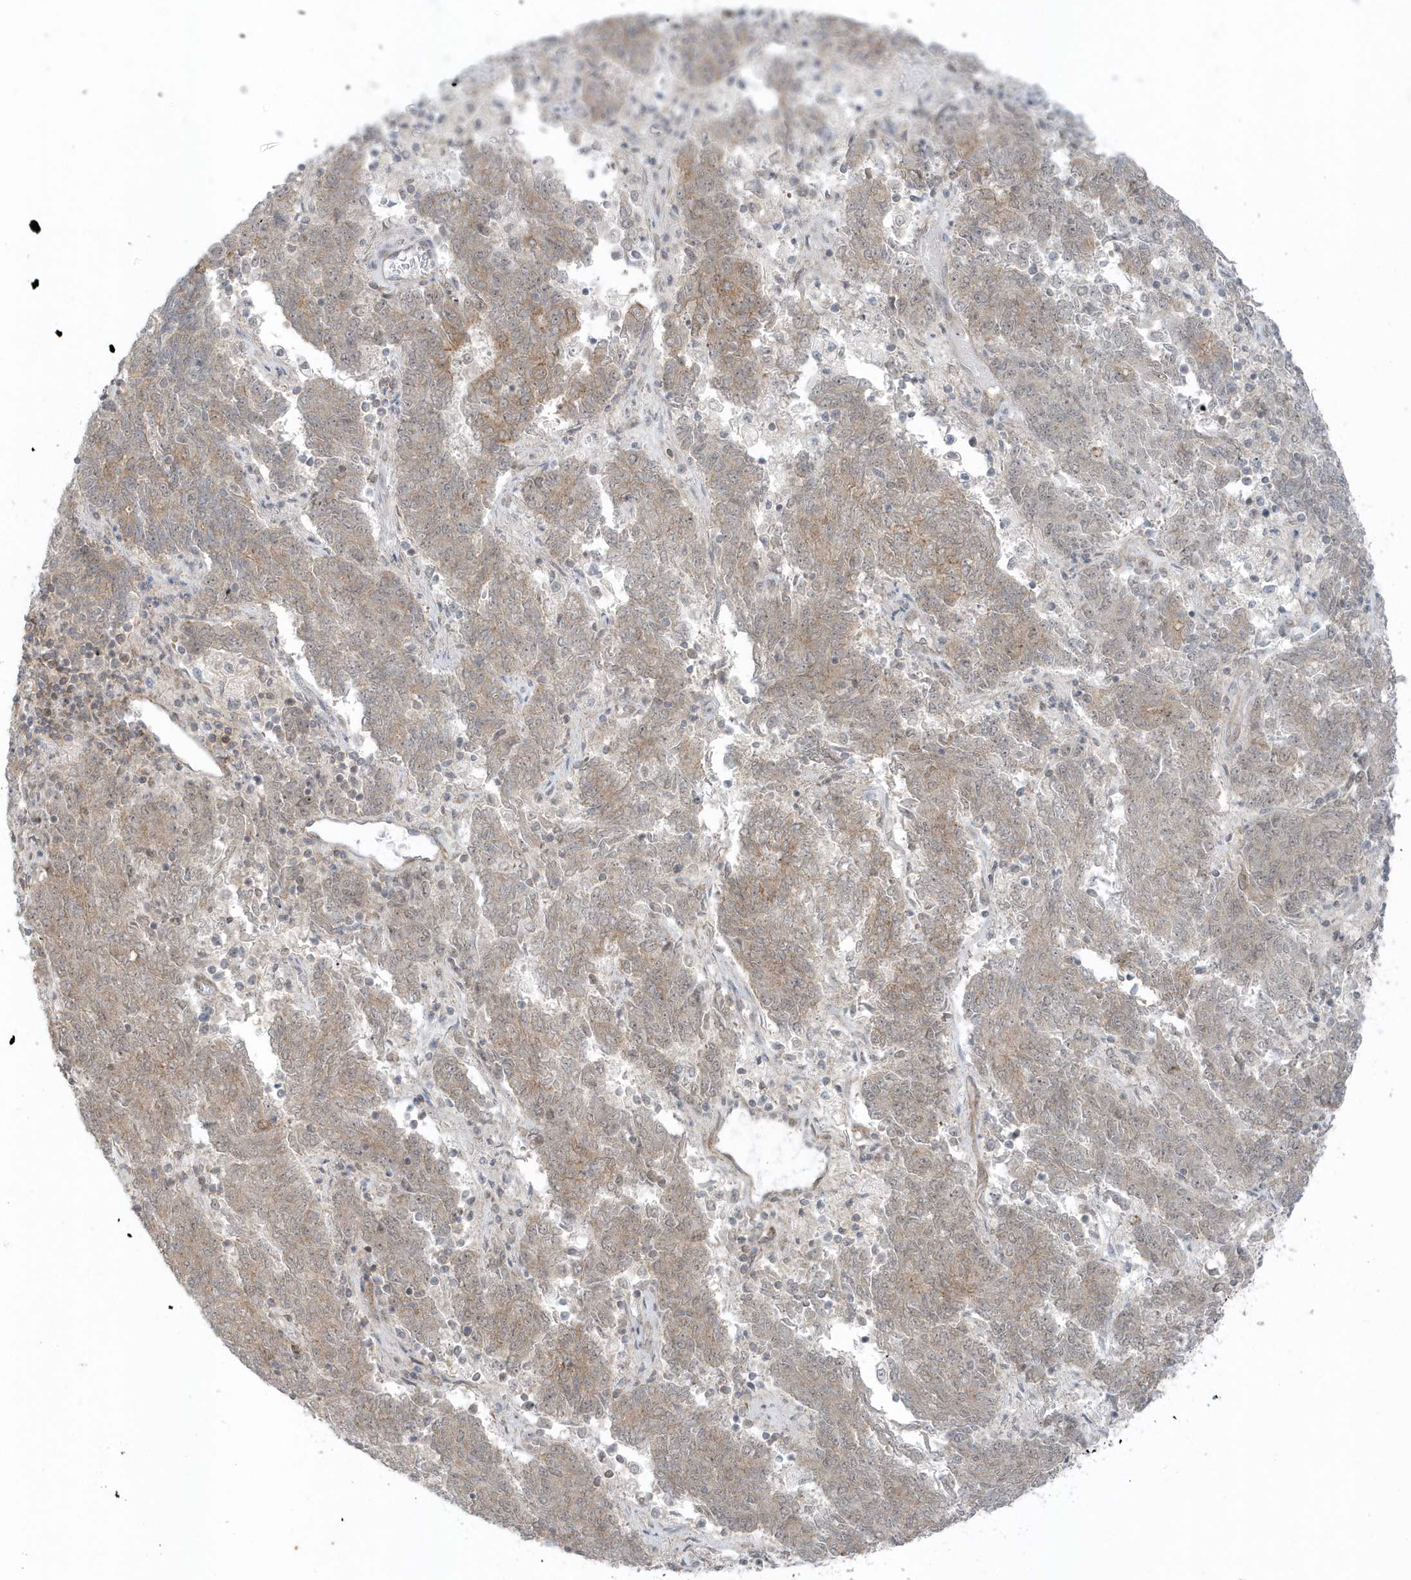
{"staining": {"intensity": "weak", "quantity": "<25%", "location": "cytoplasmic/membranous"}, "tissue": "endometrial cancer", "cell_type": "Tumor cells", "image_type": "cancer", "snomed": [{"axis": "morphology", "description": "Adenocarcinoma, NOS"}, {"axis": "topography", "description": "Endometrium"}], "caption": "Immunohistochemistry (IHC) of human endometrial cancer shows no staining in tumor cells.", "gene": "PARD3B", "patient": {"sex": "female", "age": 80}}